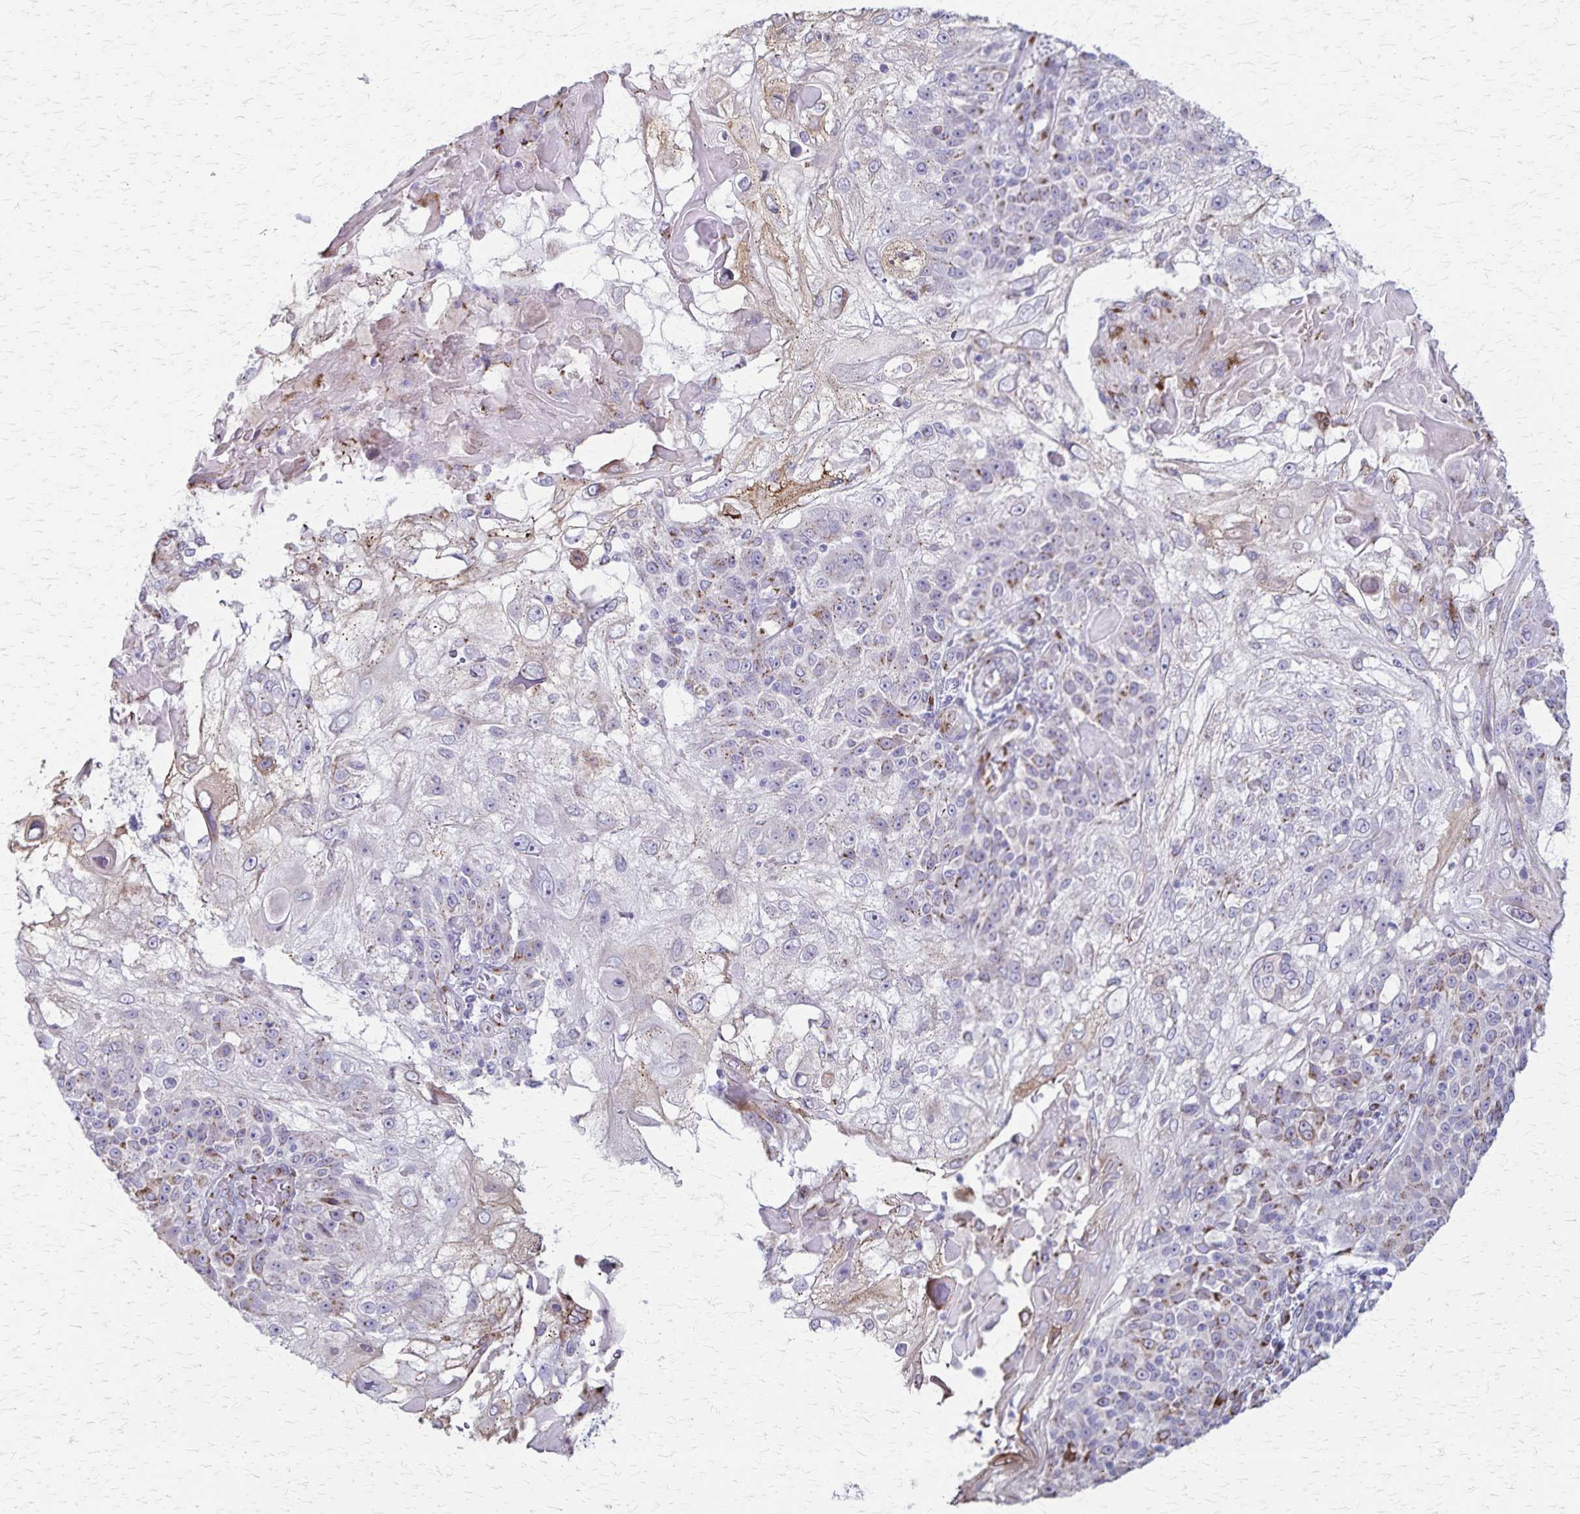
{"staining": {"intensity": "negative", "quantity": "none", "location": "none"}, "tissue": "skin cancer", "cell_type": "Tumor cells", "image_type": "cancer", "snomed": [{"axis": "morphology", "description": "Normal tissue, NOS"}, {"axis": "morphology", "description": "Squamous cell carcinoma, NOS"}, {"axis": "topography", "description": "Skin"}], "caption": "DAB (3,3'-diaminobenzidine) immunohistochemical staining of skin cancer exhibits no significant positivity in tumor cells. The staining is performed using DAB brown chromogen with nuclei counter-stained in using hematoxylin.", "gene": "MCFD2", "patient": {"sex": "female", "age": 83}}